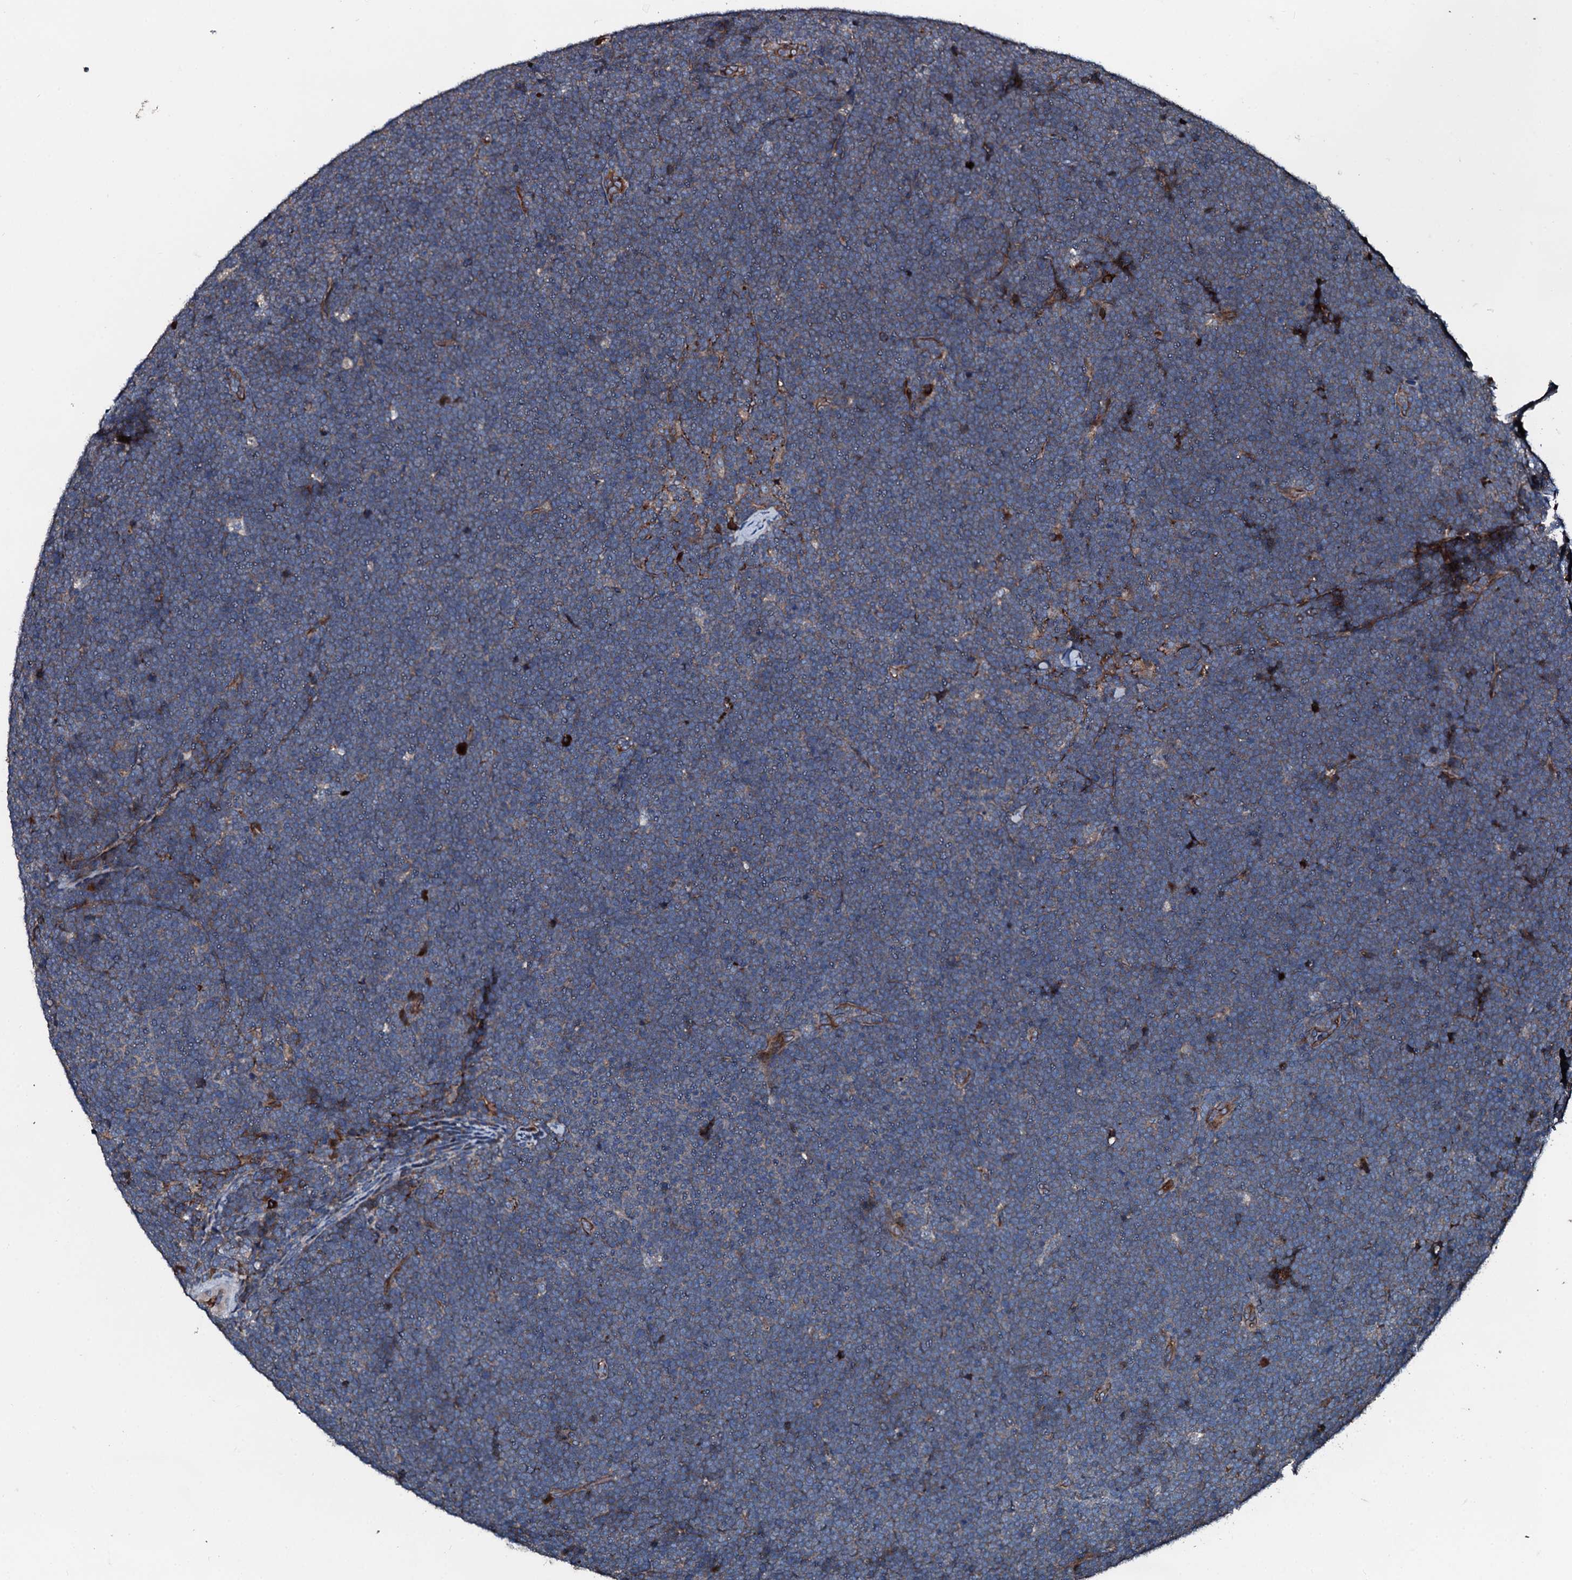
{"staining": {"intensity": "weak", "quantity": "<25%", "location": "cytoplasmic/membranous"}, "tissue": "lymphoma", "cell_type": "Tumor cells", "image_type": "cancer", "snomed": [{"axis": "morphology", "description": "Malignant lymphoma, non-Hodgkin's type, High grade"}, {"axis": "topography", "description": "Lymph node"}], "caption": "DAB (3,3'-diaminobenzidine) immunohistochemical staining of lymphoma displays no significant expression in tumor cells. The staining was performed using DAB to visualize the protein expression in brown, while the nuclei were stained in blue with hematoxylin (Magnification: 20x).", "gene": "AARS1", "patient": {"sex": "male", "age": 13}}